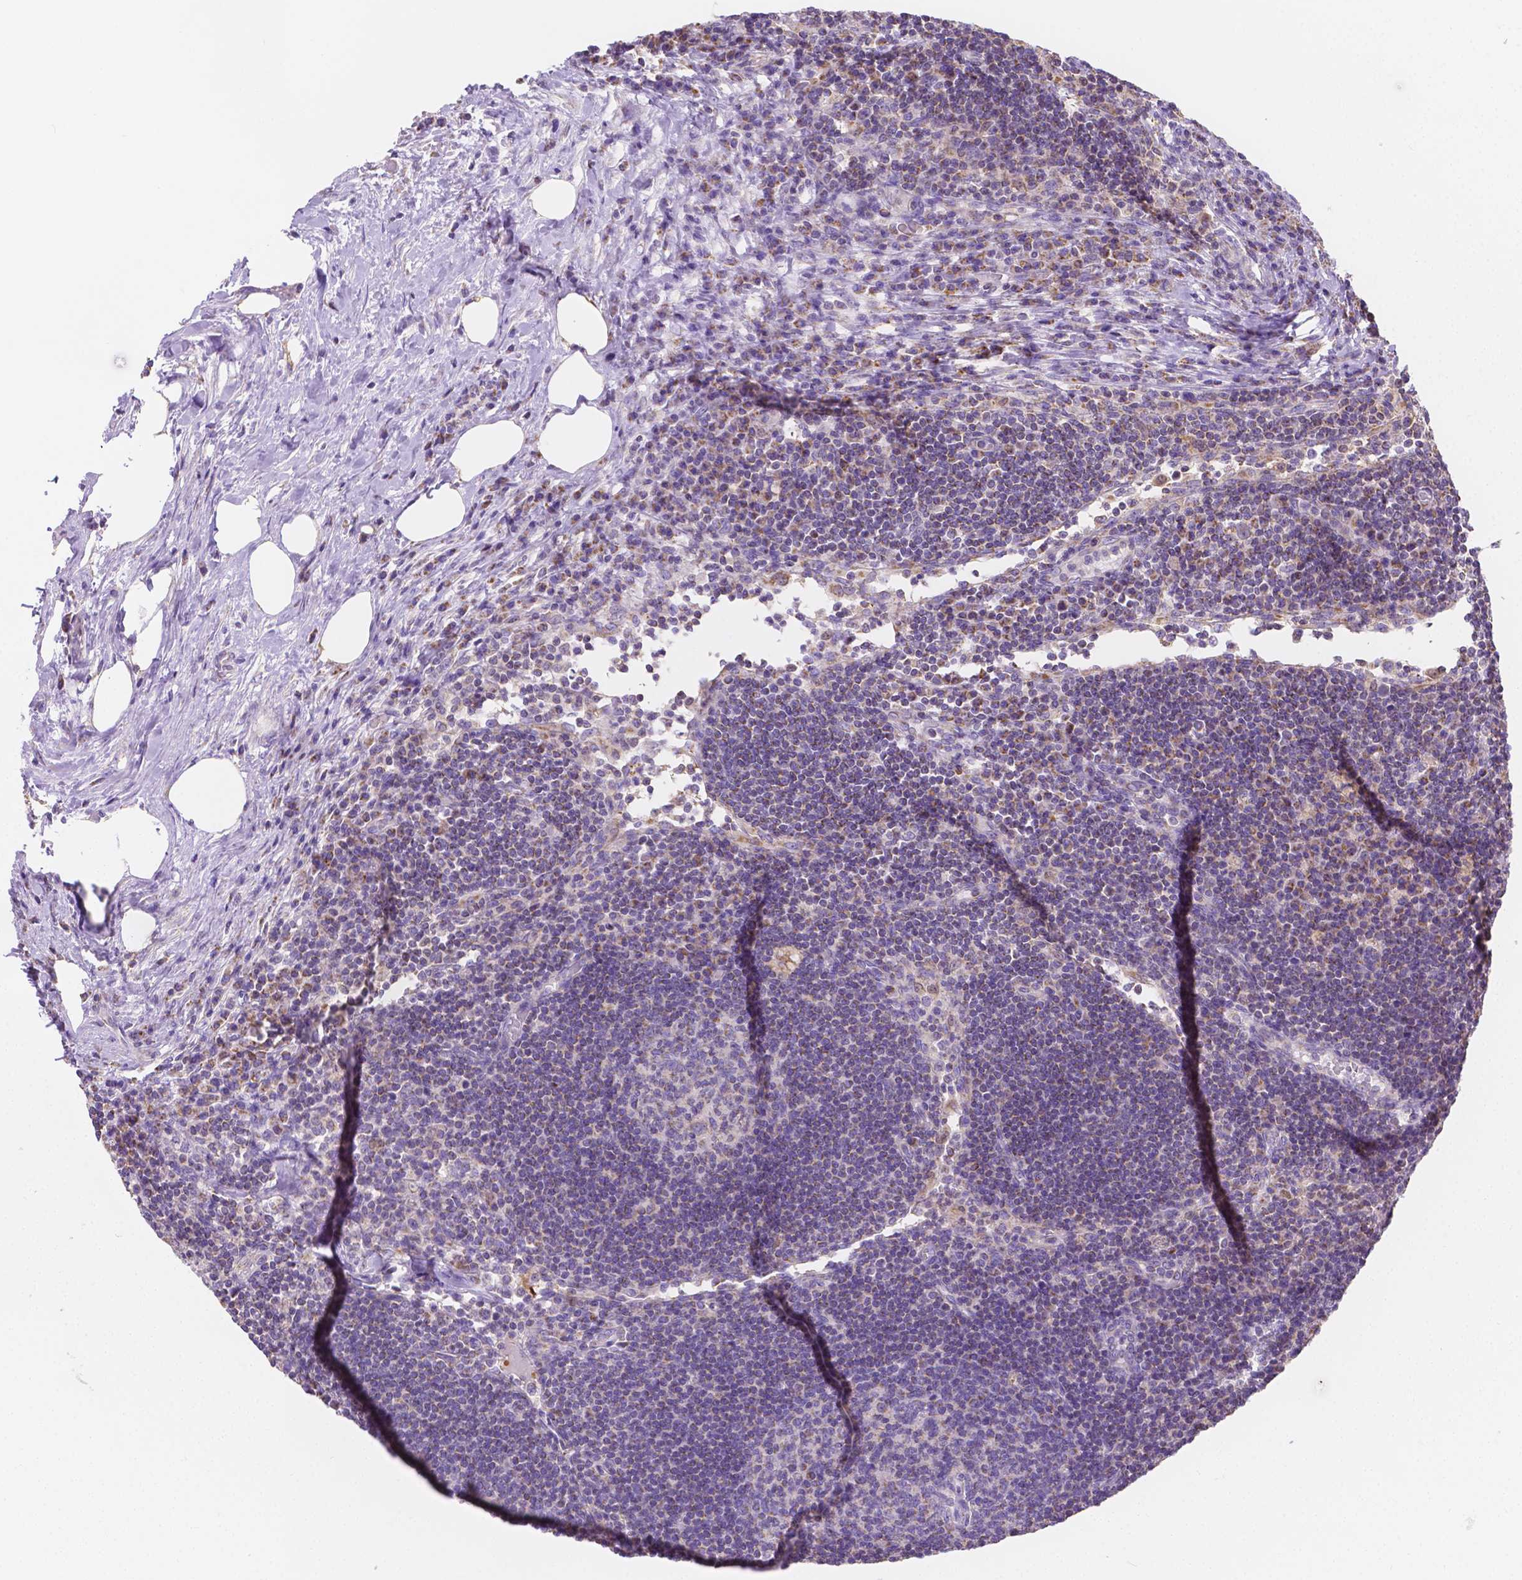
{"staining": {"intensity": "weak", "quantity": "<25%", "location": "cytoplasmic/membranous"}, "tissue": "lymph node", "cell_type": "Germinal center cells", "image_type": "normal", "snomed": [{"axis": "morphology", "description": "Normal tissue, NOS"}, {"axis": "topography", "description": "Lymph node"}], "caption": "Immunohistochemistry micrograph of unremarkable lymph node: lymph node stained with DAB (3,3'-diaminobenzidine) exhibits no significant protein expression in germinal center cells.", "gene": "SGTB", "patient": {"sex": "male", "age": 67}}